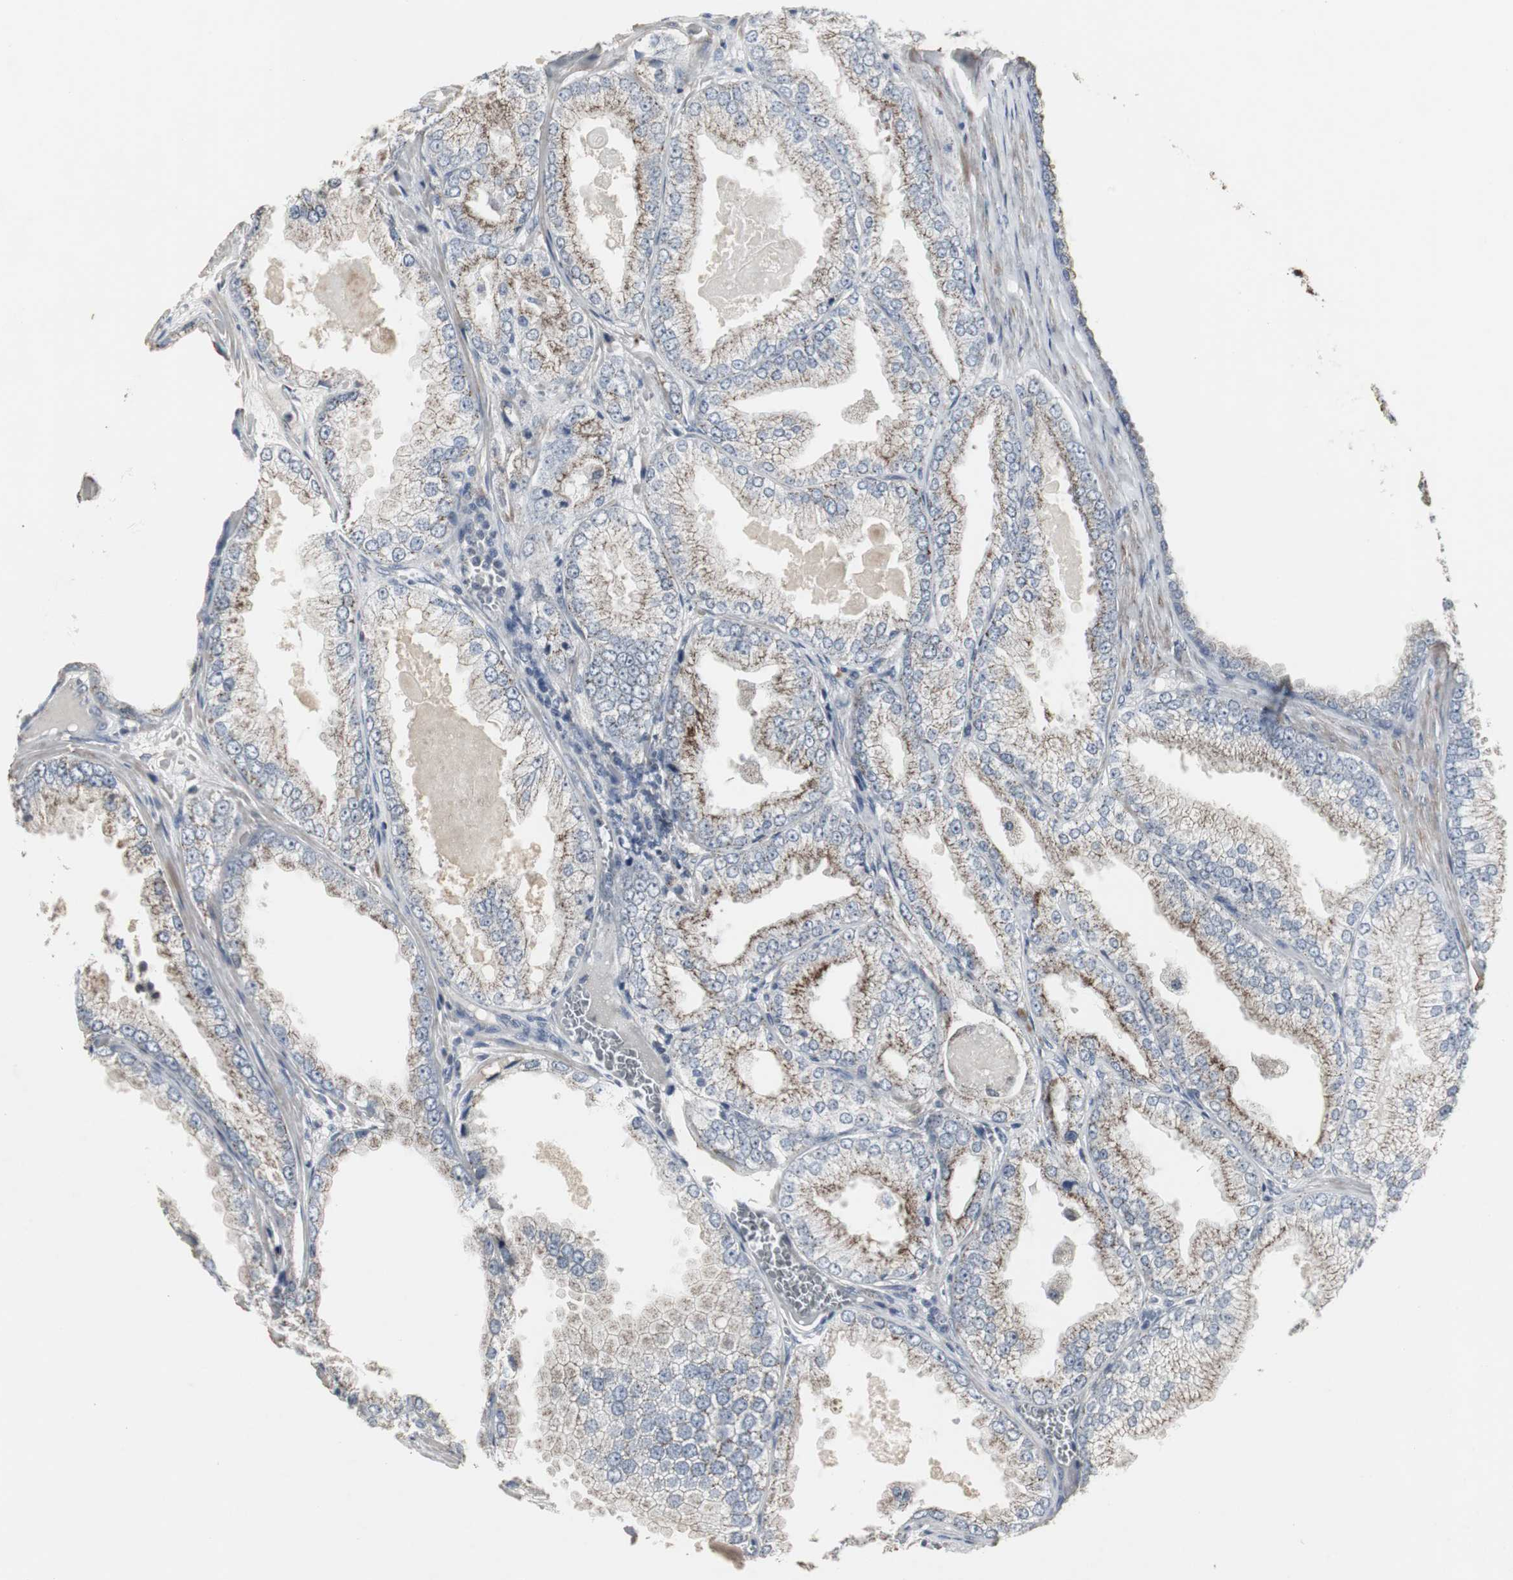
{"staining": {"intensity": "moderate", "quantity": ">75%", "location": "cytoplasmic/membranous"}, "tissue": "prostate cancer", "cell_type": "Tumor cells", "image_type": "cancer", "snomed": [{"axis": "morphology", "description": "Adenocarcinoma, High grade"}, {"axis": "topography", "description": "Prostate"}], "caption": "A high-resolution micrograph shows immunohistochemistry (IHC) staining of adenocarcinoma (high-grade) (prostate), which shows moderate cytoplasmic/membranous staining in about >75% of tumor cells.", "gene": "ACAA1", "patient": {"sex": "male", "age": 61}}